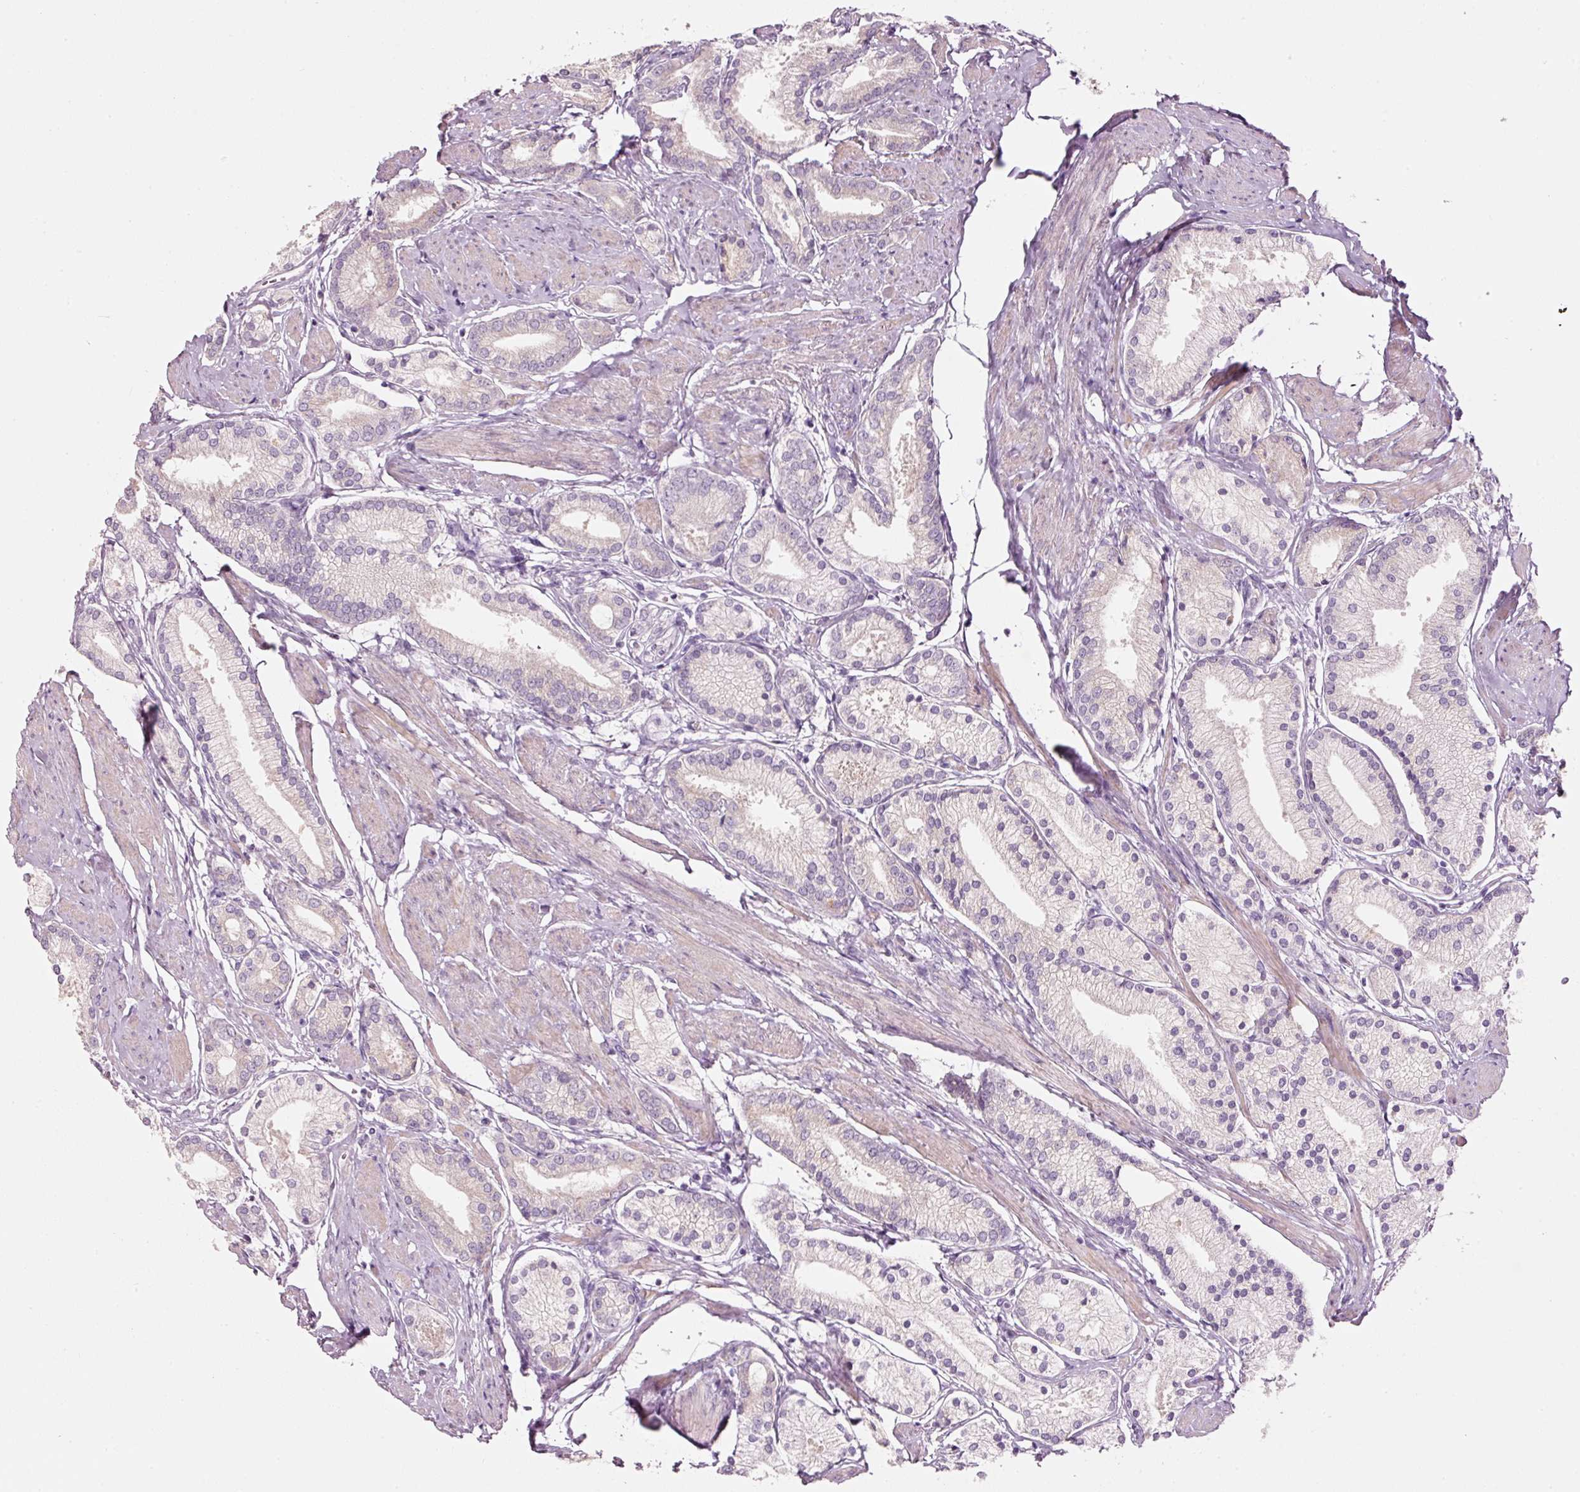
{"staining": {"intensity": "moderate", "quantity": "25%-75%", "location": "cytoplasmic/membranous"}, "tissue": "prostate cancer", "cell_type": "Tumor cells", "image_type": "cancer", "snomed": [{"axis": "morphology", "description": "Adenocarcinoma, High grade"}, {"axis": "topography", "description": "Prostate and seminal vesicle, NOS"}], "caption": "Human prostate cancer stained with a brown dye displays moderate cytoplasmic/membranous positive expression in approximately 25%-75% of tumor cells.", "gene": "PDXDC1", "patient": {"sex": "male", "age": 64}}